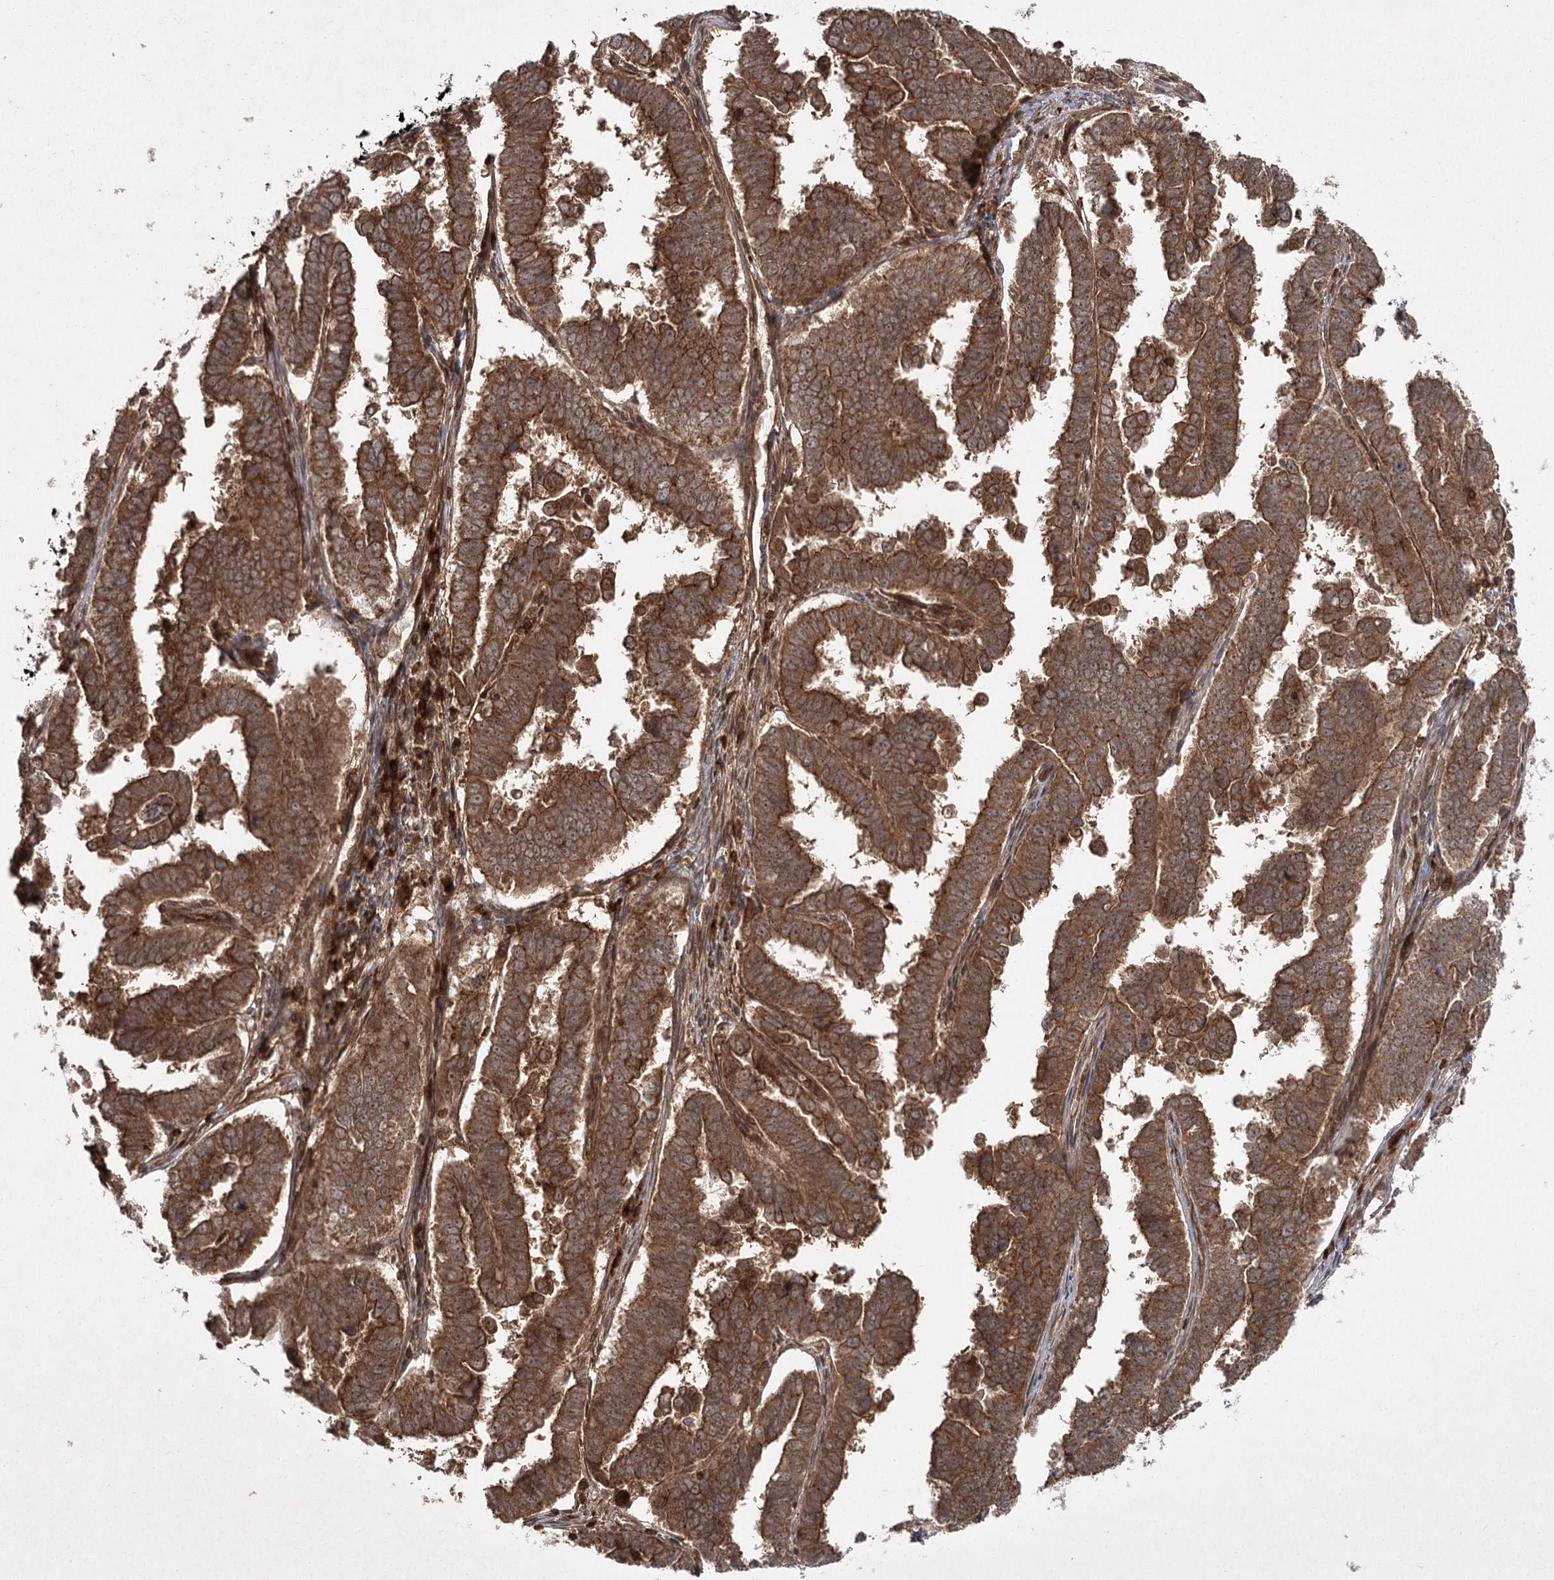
{"staining": {"intensity": "strong", "quantity": ">75%", "location": "cytoplasmic/membranous"}, "tissue": "endometrial cancer", "cell_type": "Tumor cells", "image_type": "cancer", "snomed": [{"axis": "morphology", "description": "Adenocarcinoma, NOS"}, {"axis": "topography", "description": "Endometrium"}], "caption": "Approximately >75% of tumor cells in human endometrial adenocarcinoma reveal strong cytoplasmic/membranous protein expression as visualized by brown immunohistochemical staining.", "gene": "MDFIC", "patient": {"sex": "female", "age": 75}}